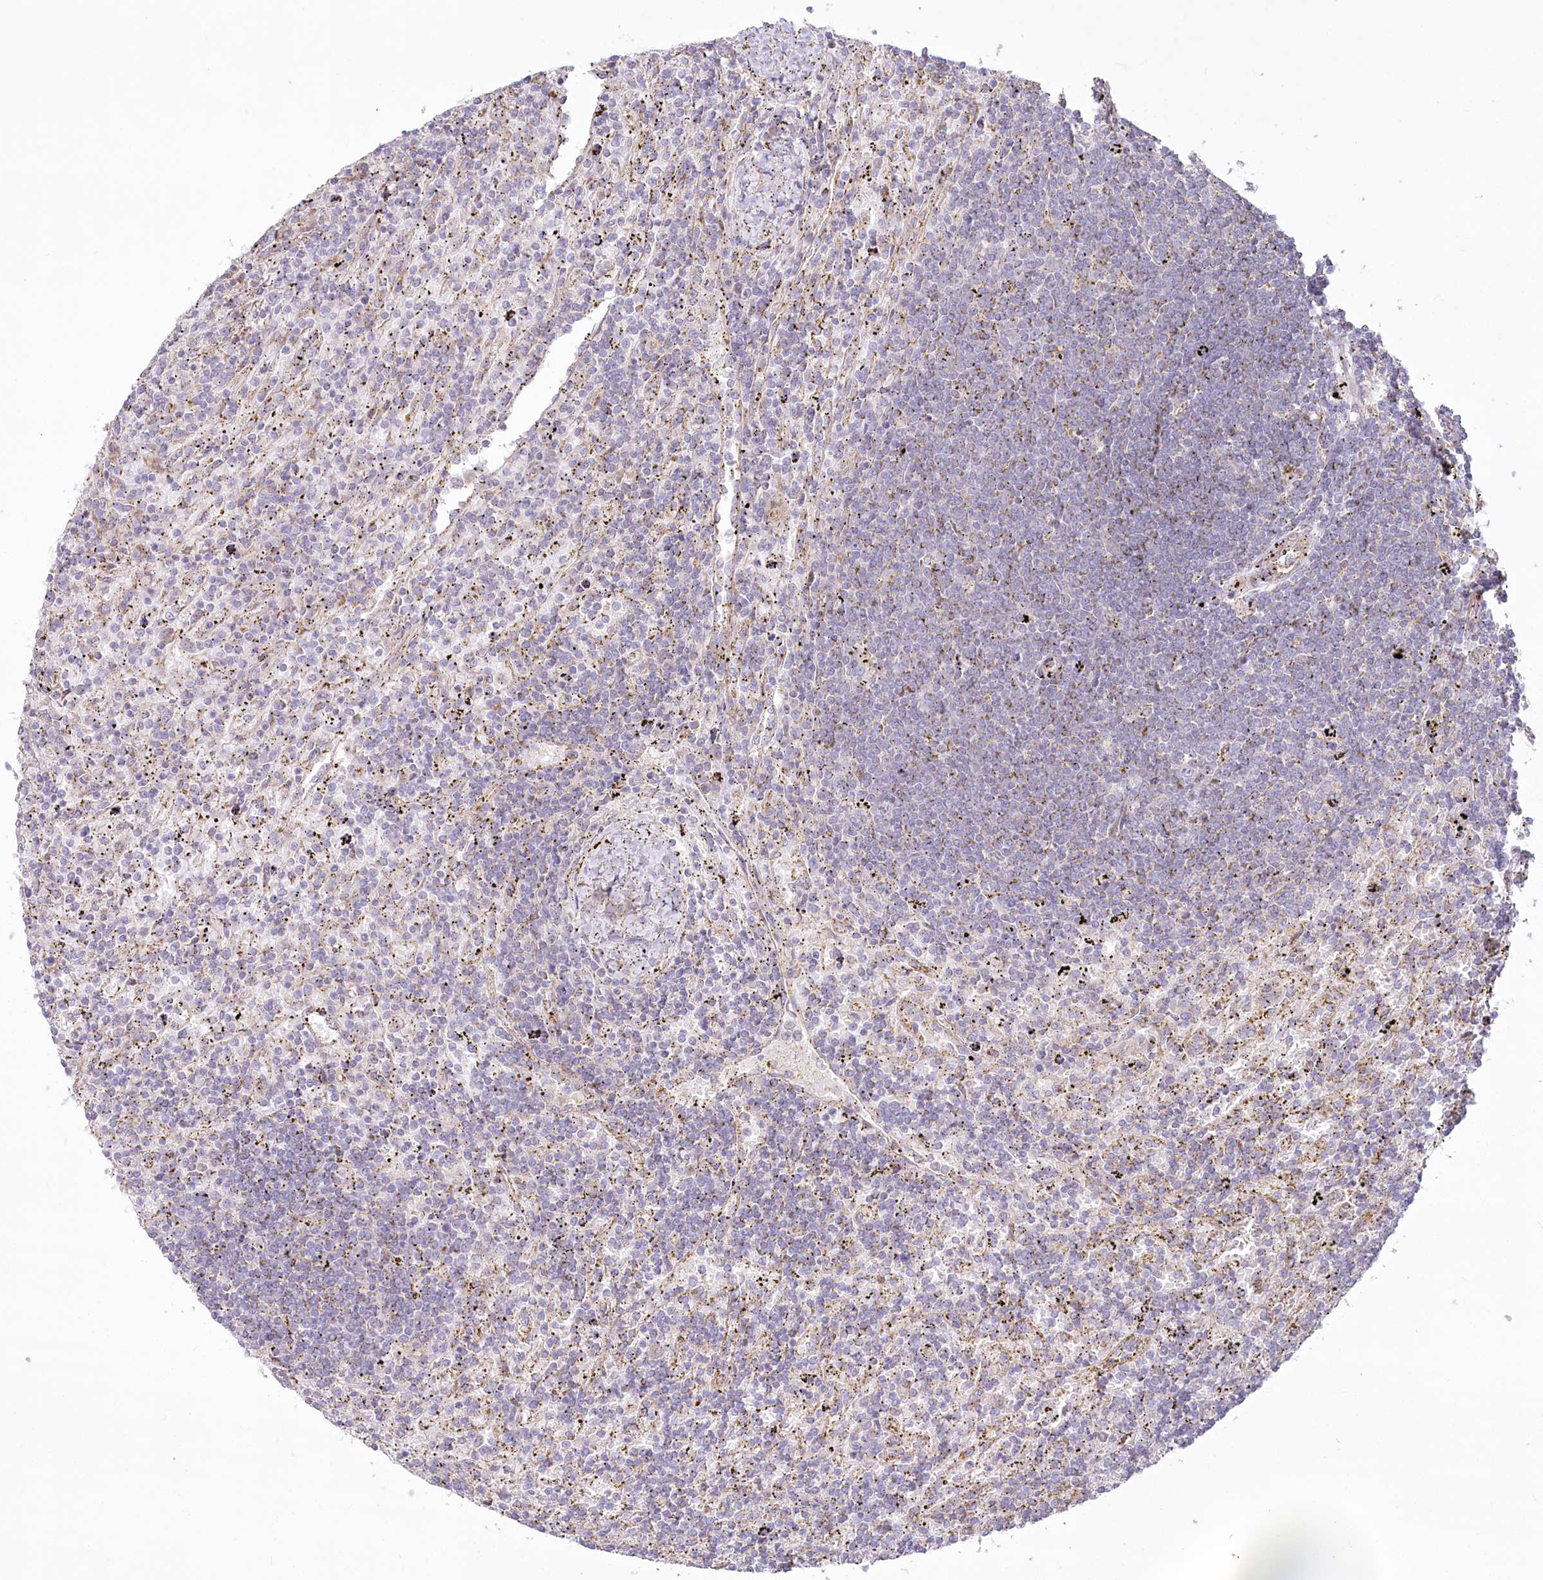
{"staining": {"intensity": "negative", "quantity": "none", "location": "none"}, "tissue": "lymphoma", "cell_type": "Tumor cells", "image_type": "cancer", "snomed": [{"axis": "morphology", "description": "Malignant lymphoma, non-Hodgkin's type, Low grade"}, {"axis": "topography", "description": "Spleen"}], "caption": "DAB immunohistochemical staining of lymphoma displays no significant staining in tumor cells.", "gene": "MTG1", "patient": {"sex": "male", "age": 76}}